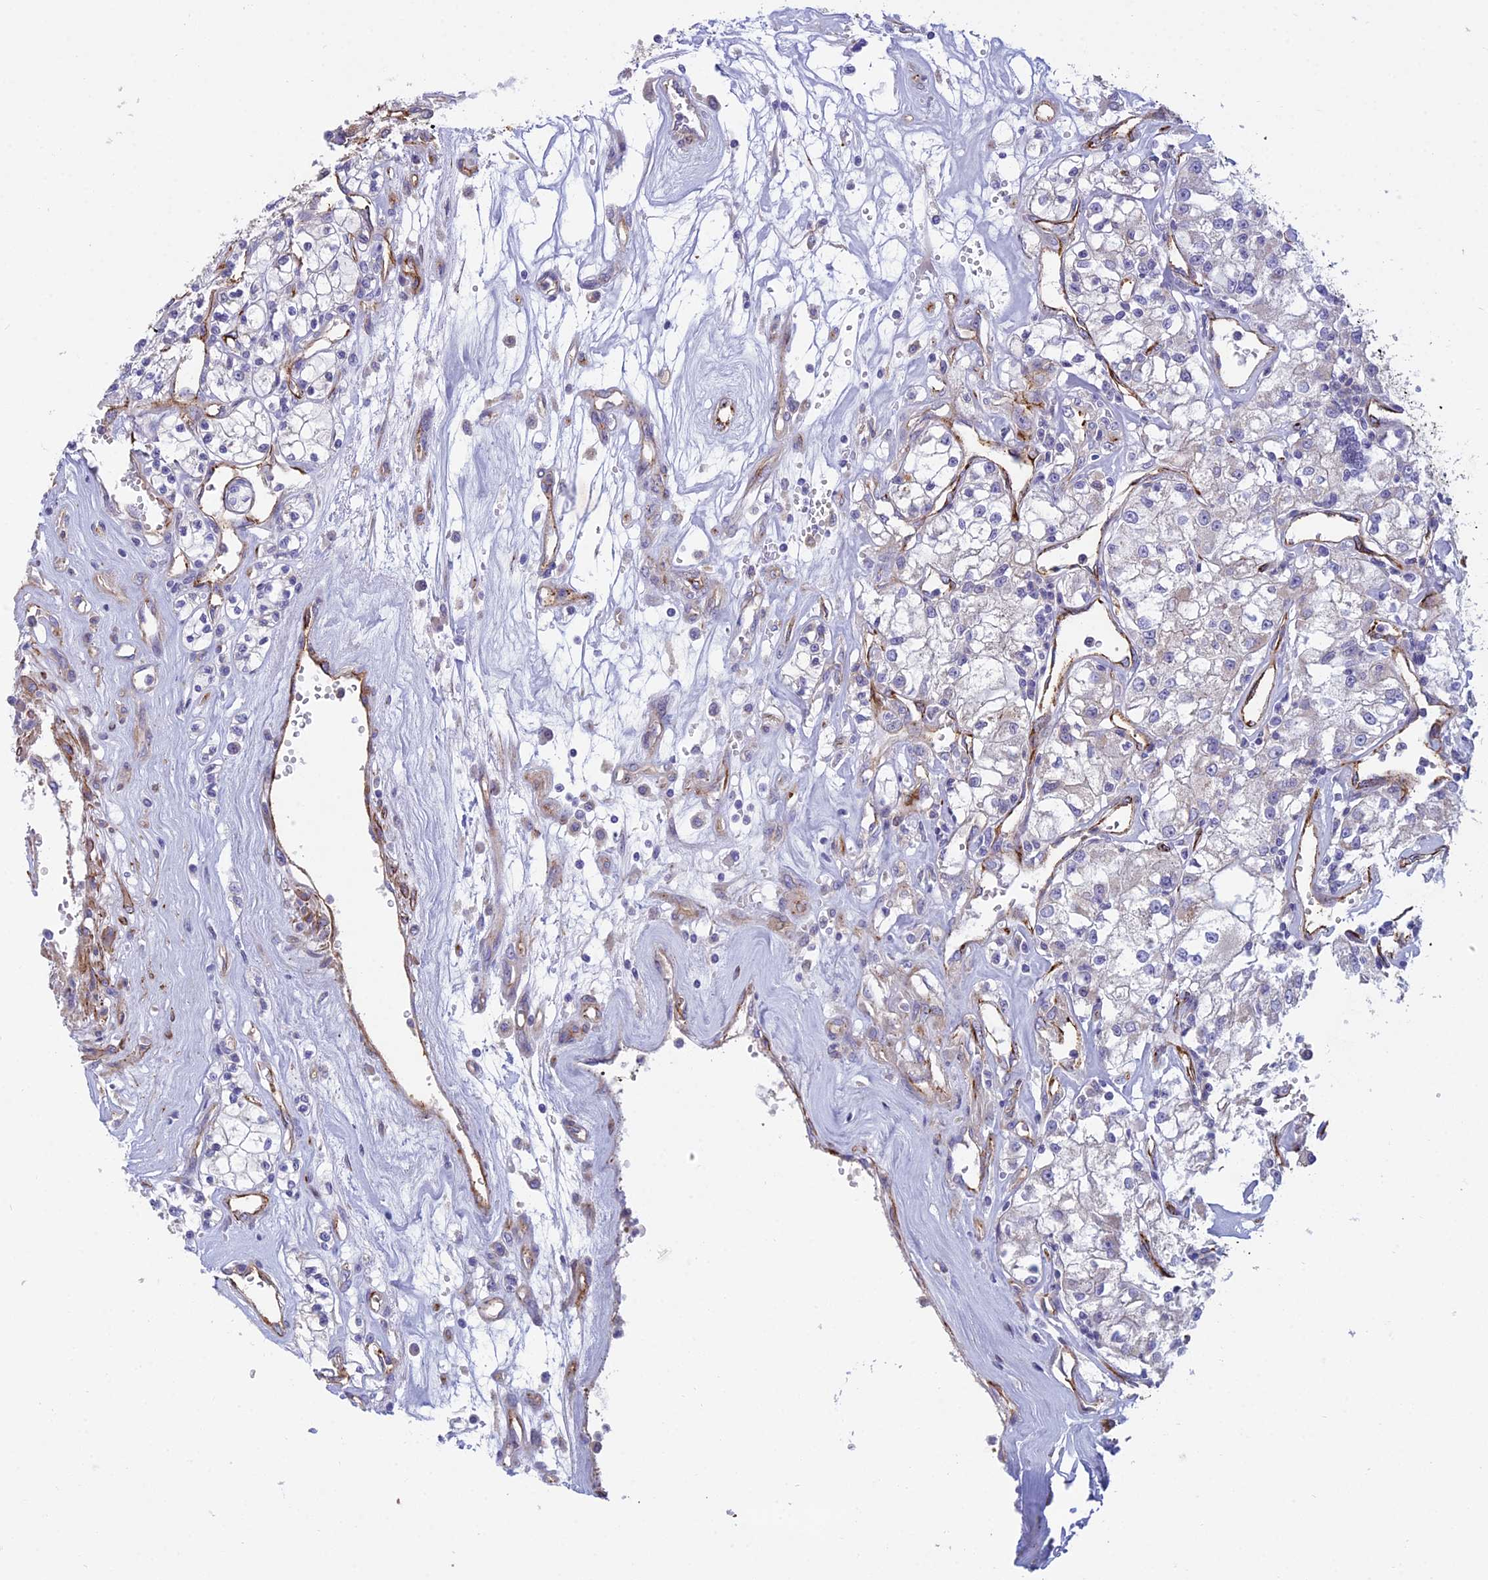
{"staining": {"intensity": "moderate", "quantity": "<25%", "location": "cytoplasmic/membranous"}, "tissue": "renal cancer", "cell_type": "Tumor cells", "image_type": "cancer", "snomed": [{"axis": "morphology", "description": "Adenocarcinoma, NOS"}, {"axis": "topography", "description": "Kidney"}], "caption": "High-magnification brightfield microscopy of renal cancer (adenocarcinoma) stained with DAB (brown) and counterstained with hematoxylin (blue). tumor cells exhibit moderate cytoplasmic/membranous staining is appreciated in approximately<25% of cells.", "gene": "DUS2", "patient": {"sex": "female", "age": 59}}